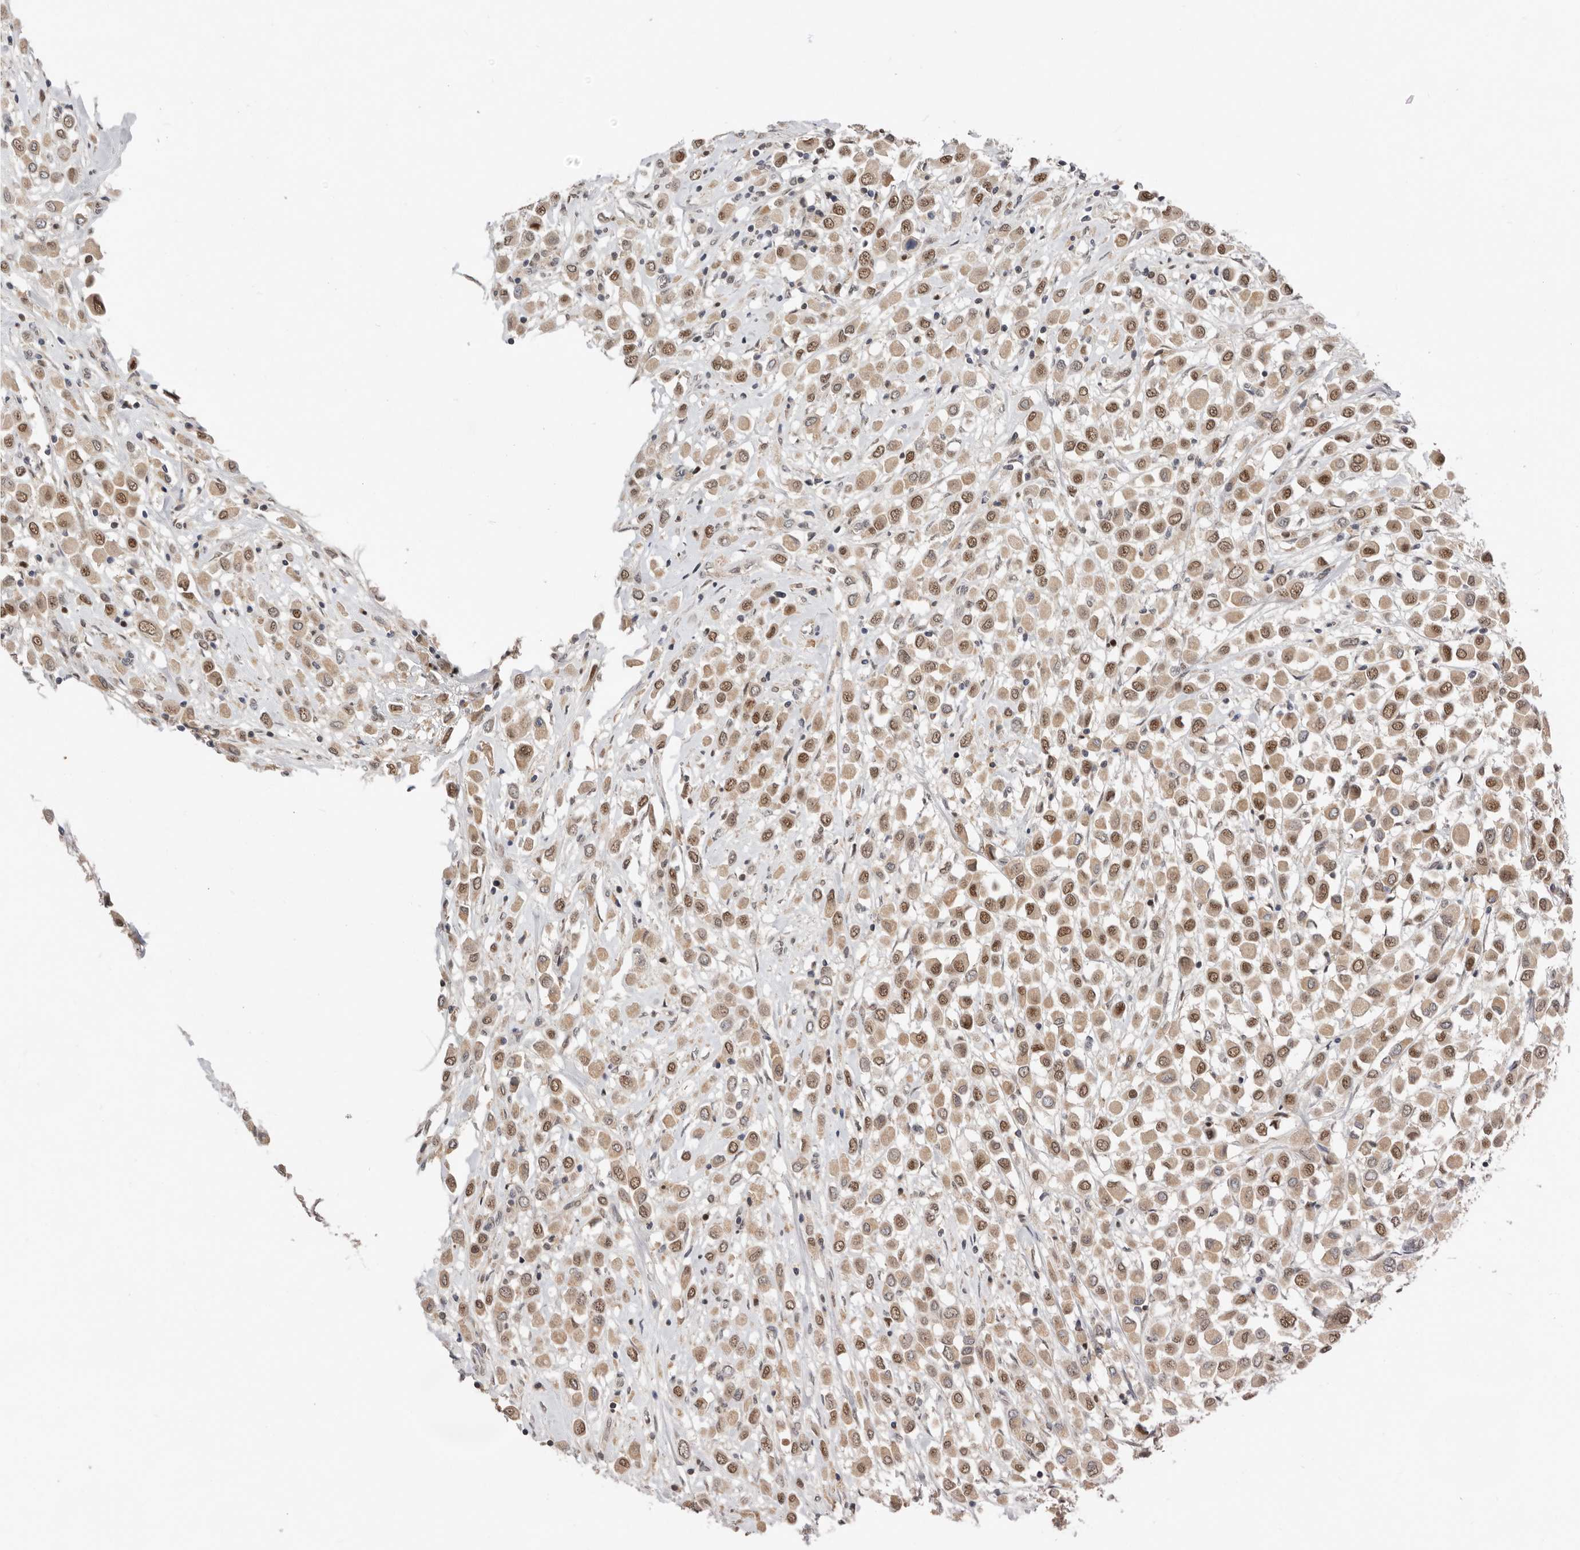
{"staining": {"intensity": "moderate", "quantity": ">75%", "location": "cytoplasmic/membranous,nuclear"}, "tissue": "breast cancer", "cell_type": "Tumor cells", "image_type": "cancer", "snomed": [{"axis": "morphology", "description": "Duct carcinoma"}, {"axis": "topography", "description": "Breast"}], "caption": "A brown stain labels moderate cytoplasmic/membranous and nuclear positivity of a protein in human infiltrating ductal carcinoma (breast) tumor cells. The protein of interest is stained brown, and the nuclei are stained in blue (DAB (3,3'-diaminobenzidine) IHC with brightfield microscopy, high magnification).", "gene": "BRCA2", "patient": {"sex": "female", "age": 61}}